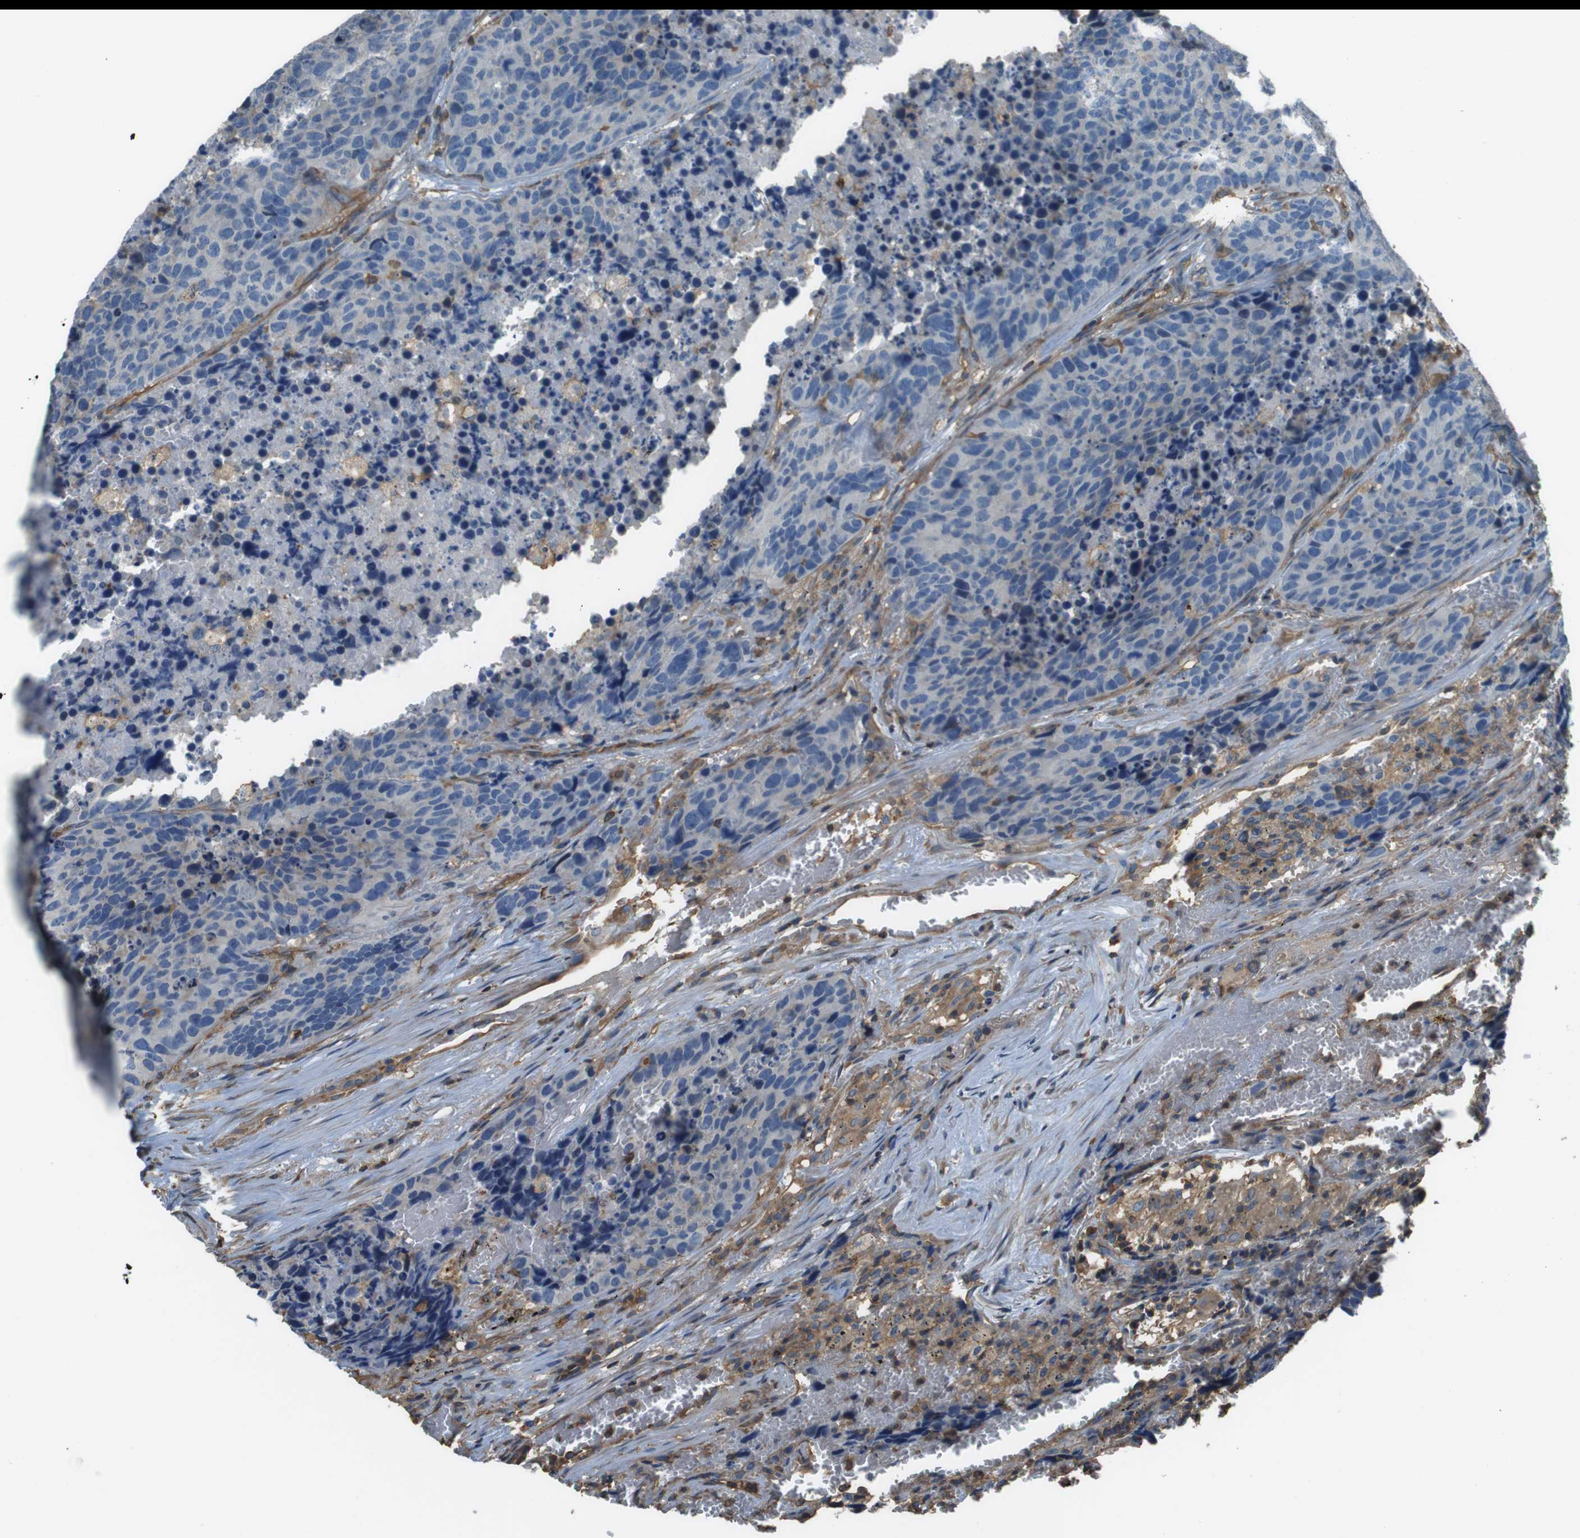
{"staining": {"intensity": "negative", "quantity": "none", "location": "none"}, "tissue": "carcinoid", "cell_type": "Tumor cells", "image_type": "cancer", "snomed": [{"axis": "morphology", "description": "Carcinoid, malignant, NOS"}, {"axis": "topography", "description": "Lung"}], "caption": "Malignant carcinoid was stained to show a protein in brown. There is no significant expression in tumor cells.", "gene": "FCAR", "patient": {"sex": "male", "age": 60}}